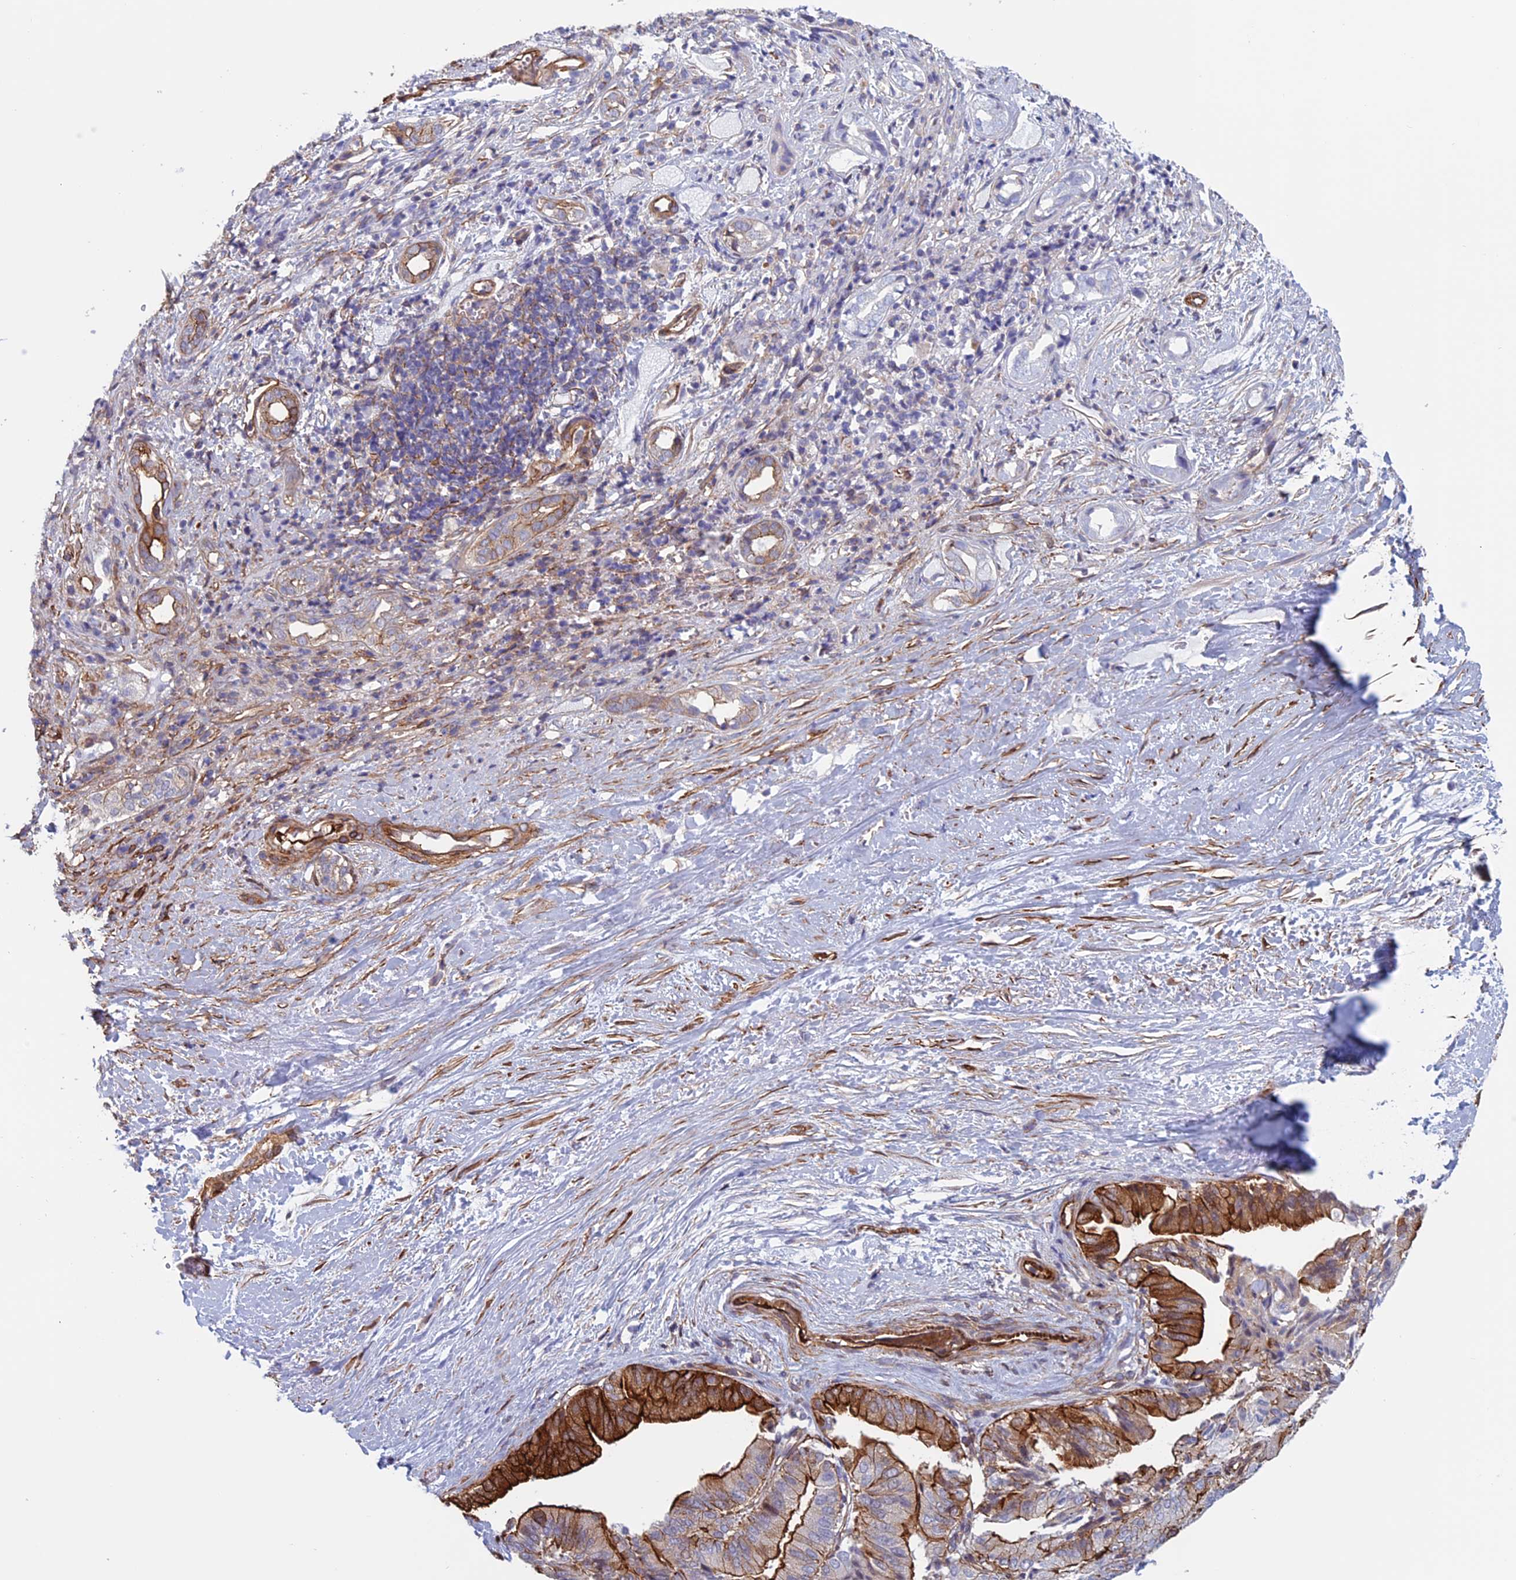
{"staining": {"intensity": "strong", "quantity": "25%-75%", "location": "cytoplasmic/membranous"}, "tissue": "liver cancer", "cell_type": "Tumor cells", "image_type": "cancer", "snomed": [{"axis": "morphology", "description": "Cholangiocarcinoma"}, {"axis": "topography", "description": "Liver"}], "caption": "A high-resolution micrograph shows immunohistochemistry staining of liver cholangiocarcinoma, which exhibits strong cytoplasmic/membranous positivity in about 25%-75% of tumor cells. The protein of interest is stained brown, and the nuclei are stained in blue (DAB (3,3'-diaminobenzidine) IHC with brightfield microscopy, high magnification).", "gene": "ANGPTL2", "patient": {"sex": "female", "age": 75}}